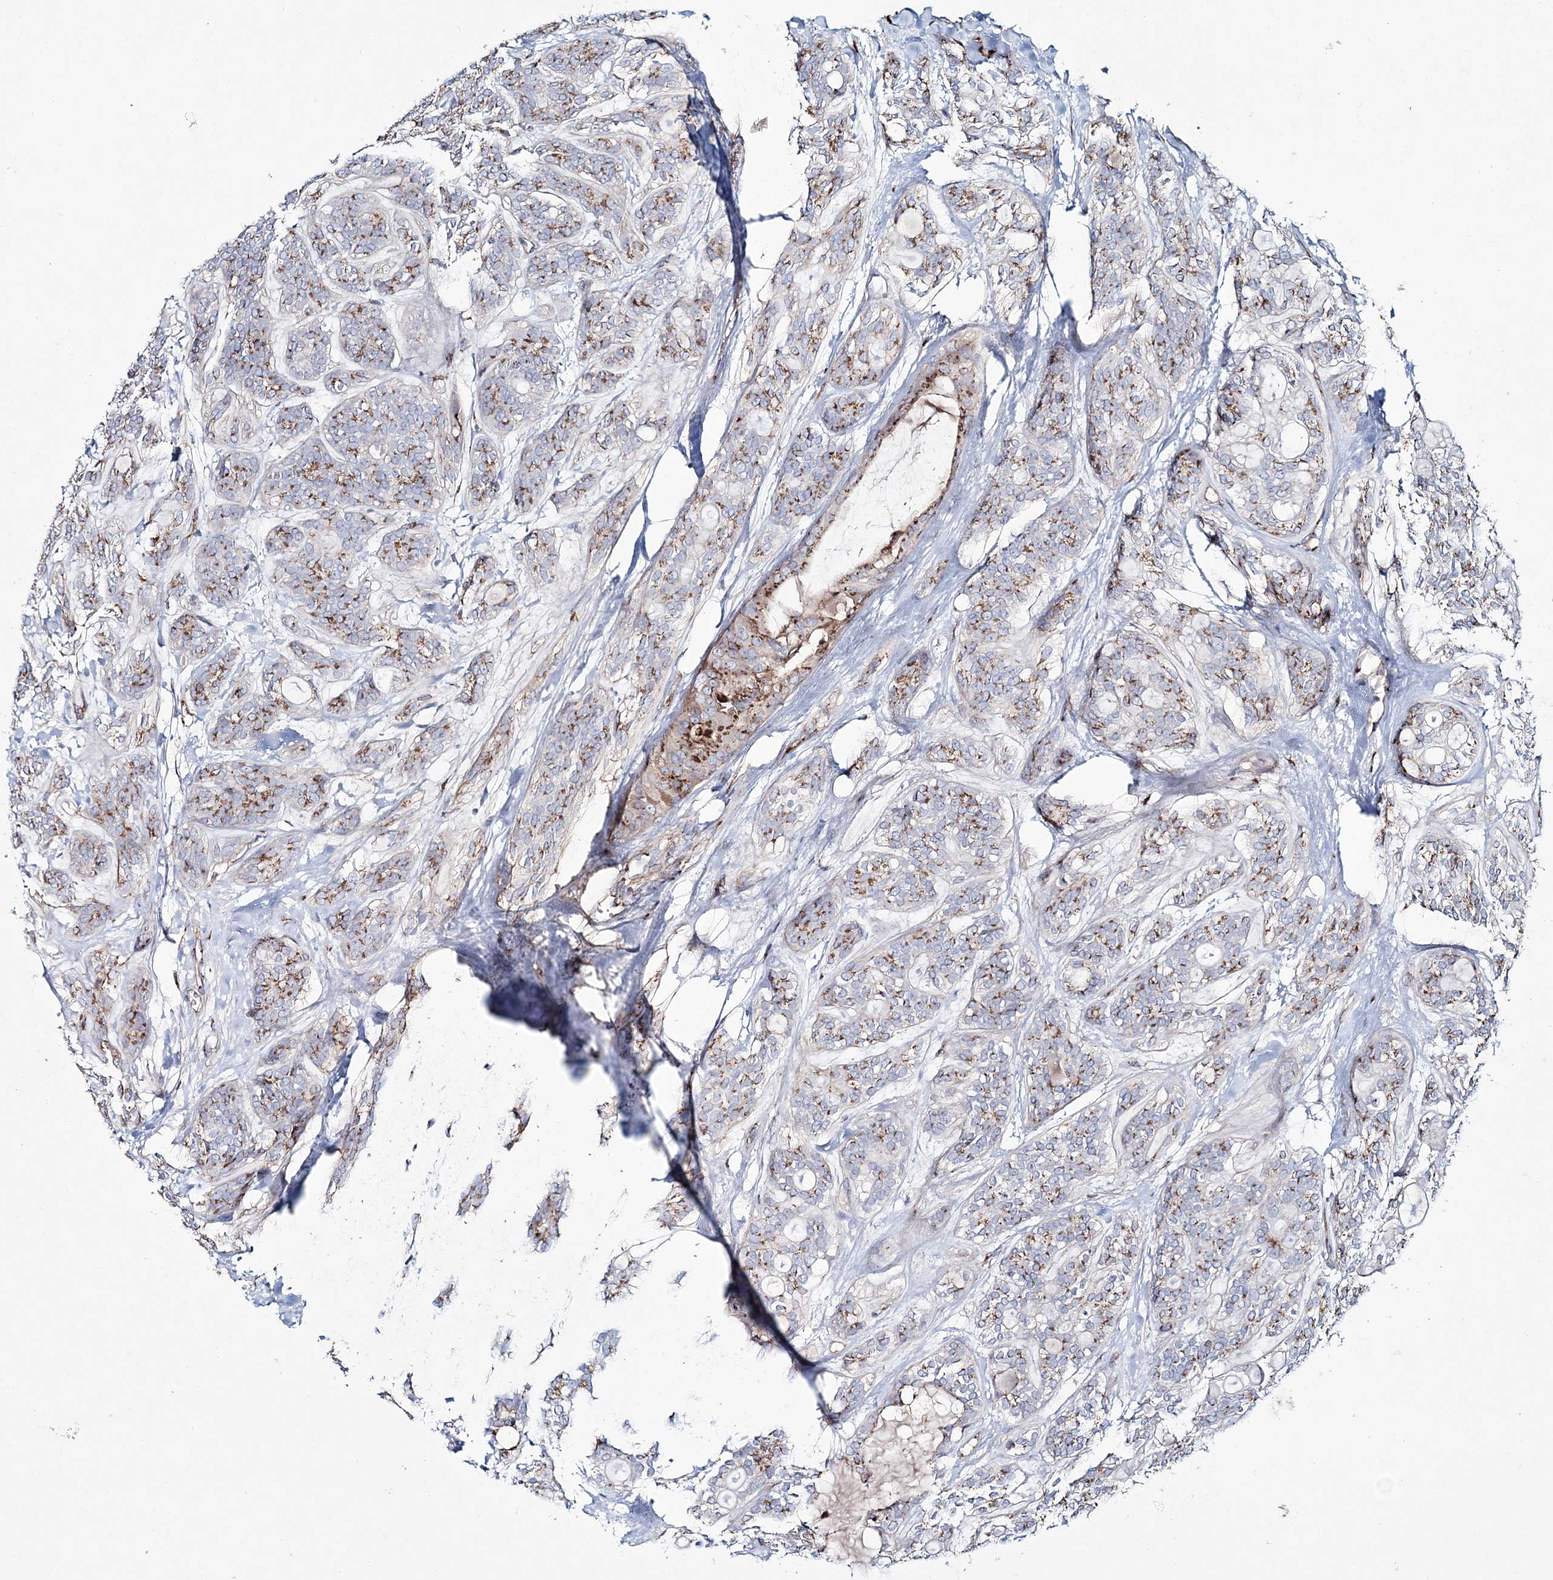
{"staining": {"intensity": "moderate", "quantity": "25%-75%", "location": "cytoplasmic/membranous"}, "tissue": "head and neck cancer", "cell_type": "Tumor cells", "image_type": "cancer", "snomed": [{"axis": "morphology", "description": "Adenocarcinoma, NOS"}, {"axis": "topography", "description": "Head-Neck"}], "caption": "Human head and neck adenocarcinoma stained with a brown dye demonstrates moderate cytoplasmic/membranous positive expression in about 25%-75% of tumor cells.", "gene": "MAN1A2", "patient": {"sex": "male", "age": 66}}